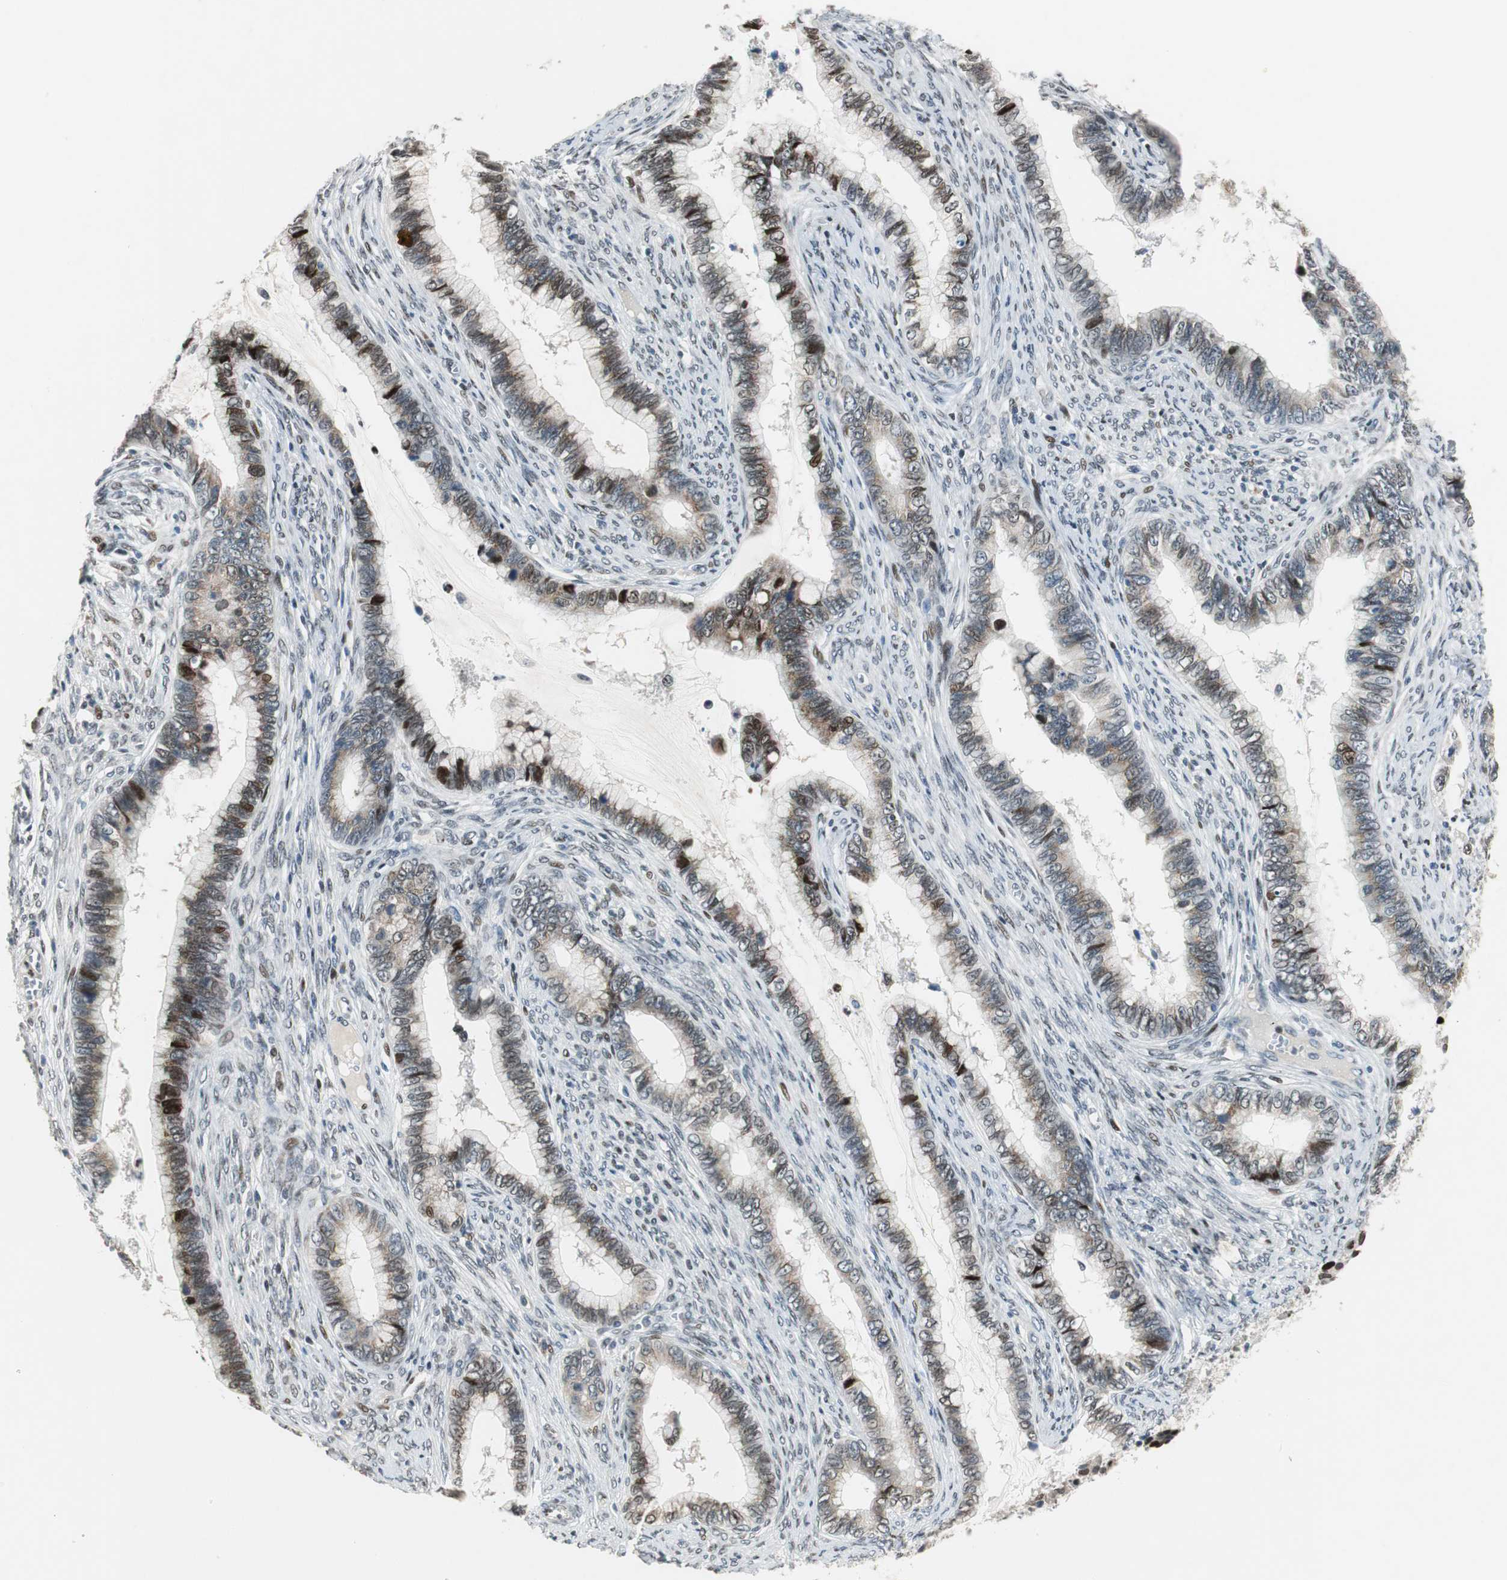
{"staining": {"intensity": "strong", "quantity": "<25%", "location": "nuclear"}, "tissue": "cervical cancer", "cell_type": "Tumor cells", "image_type": "cancer", "snomed": [{"axis": "morphology", "description": "Adenocarcinoma, NOS"}, {"axis": "topography", "description": "Cervix"}], "caption": "IHC (DAB) staining of human cervical adenocarcinoma displays strong nuclear protein staining in about <25% of tumor cells.", "gene": "AJUBA", "patient": {"sex": "female", "age": 44}}